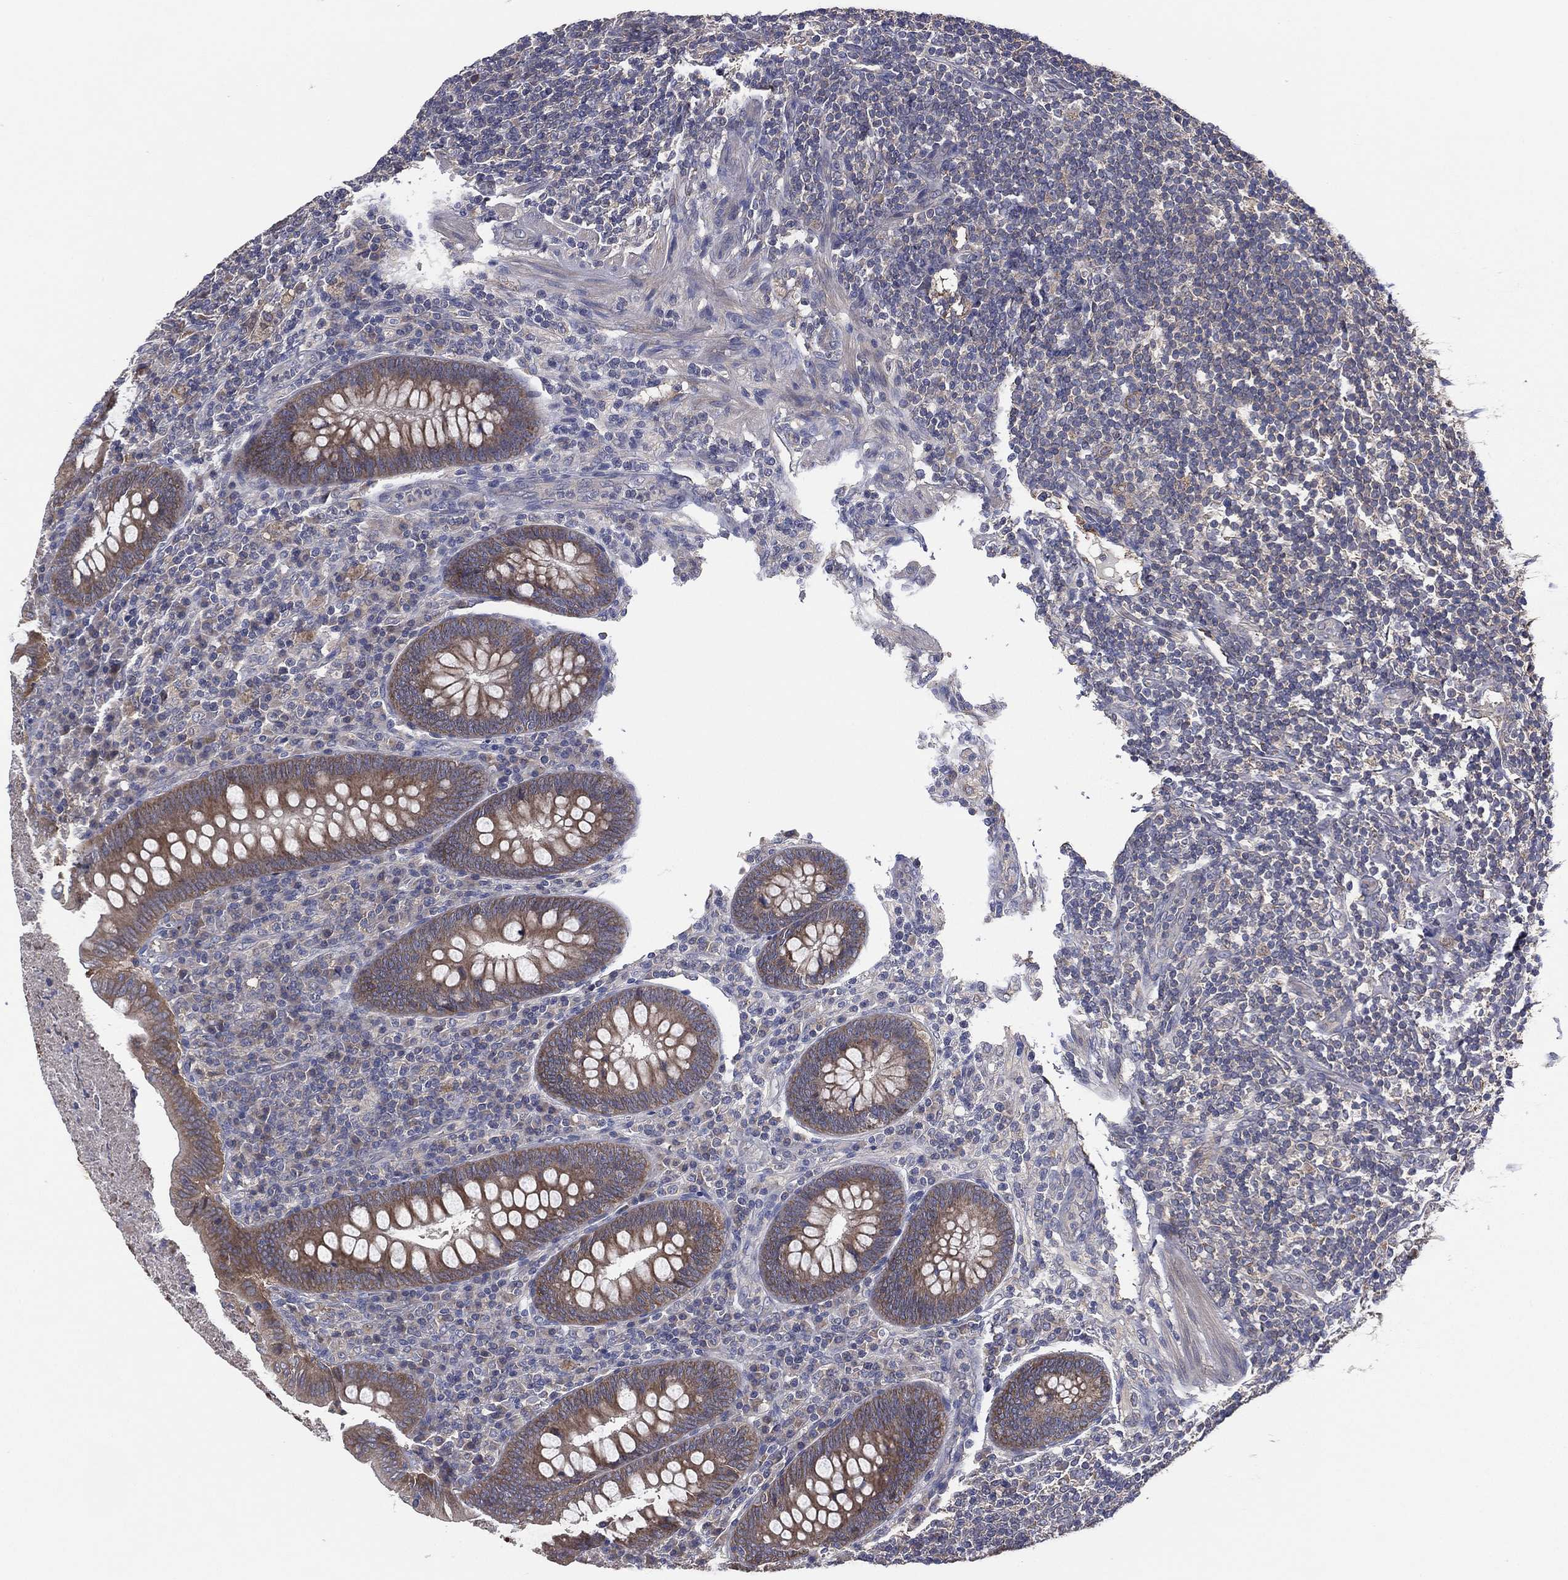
{"staining": {"intensity": "weak", "quantity": "25%-75%", "location": "cytoplasmic/membranous"}, "tissue": "appendix", "cell_type": "Glandular cells", "image_type": "normal", "snomed": [{"axis": "morphology", "description": "Normal tissue, NOS"}, {"axis": "topography", "description": "Appendix"}], "caption": "A high-resolution photomicrograph shows immunohistochemistry staining of normal appendix, which shows weak cytoplasmic/membranous positivity in about 25%-75% of glandular cells. The staining is performed using DAB brown chromogen to label protein expression. The nuclei are counter-stained blue using hematoxylin.", "gene": "MPP7", "patient": {"sex": "male", "age": 47}}